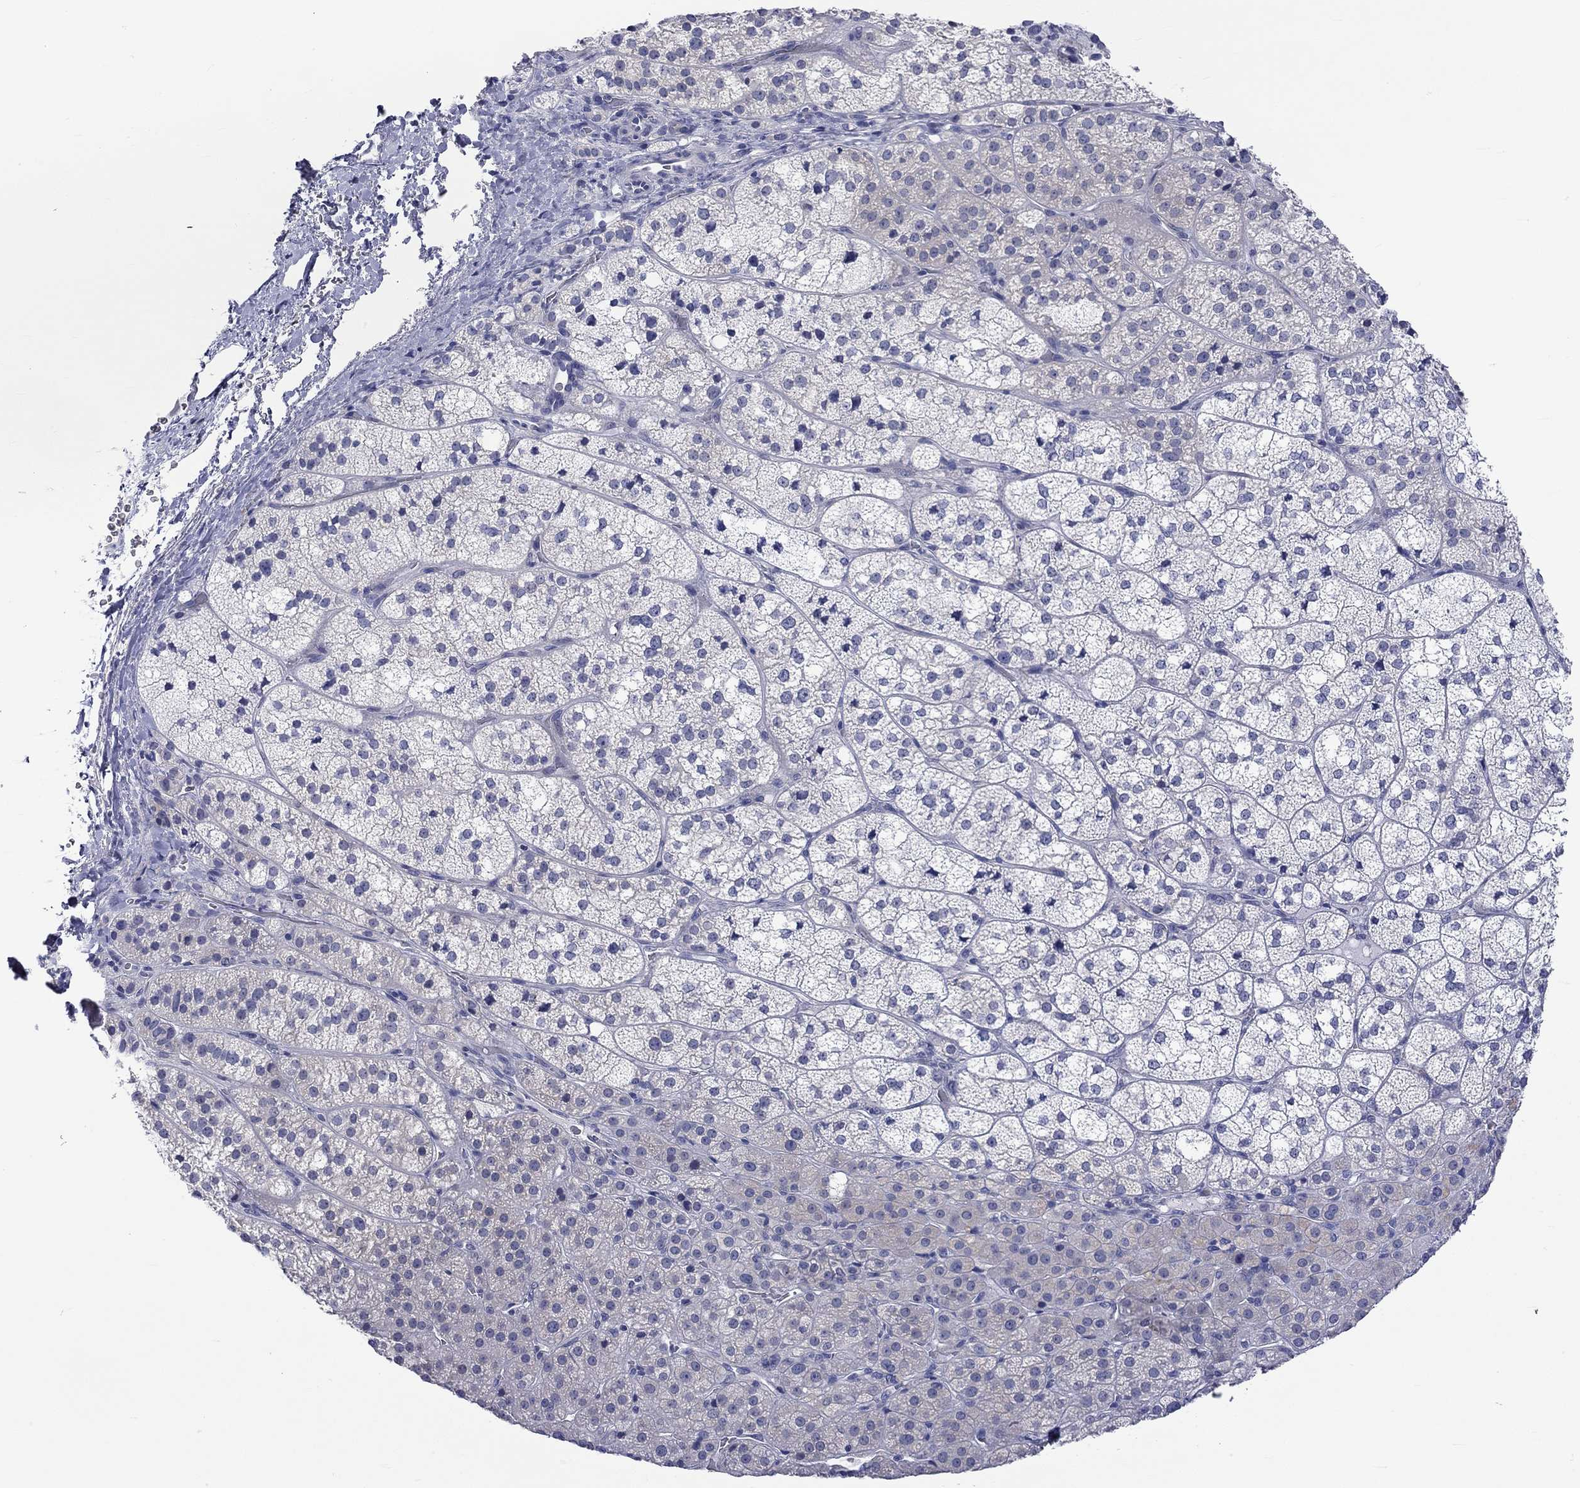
{"staining": {"intensity": "negative", "quantity": "none", "location": "none"}, "tissue": "adrenal gland", "cell_type": "Glandular cells", "image_type": "normal", "snomed": [{"axis": "morphology", "description": "Normal tissue, NOS"}, {"axis": "topography", "description": "Adrenal gland"}], "caption": "Immunohistochemistry (IHC) histopathology image of normal adrenal gland: human adrenal gland stained with DAB exhibits no significant protein expression in glandular cells.", "gene": "CERS1", "patient": {"sex": "female", "age": 60}}